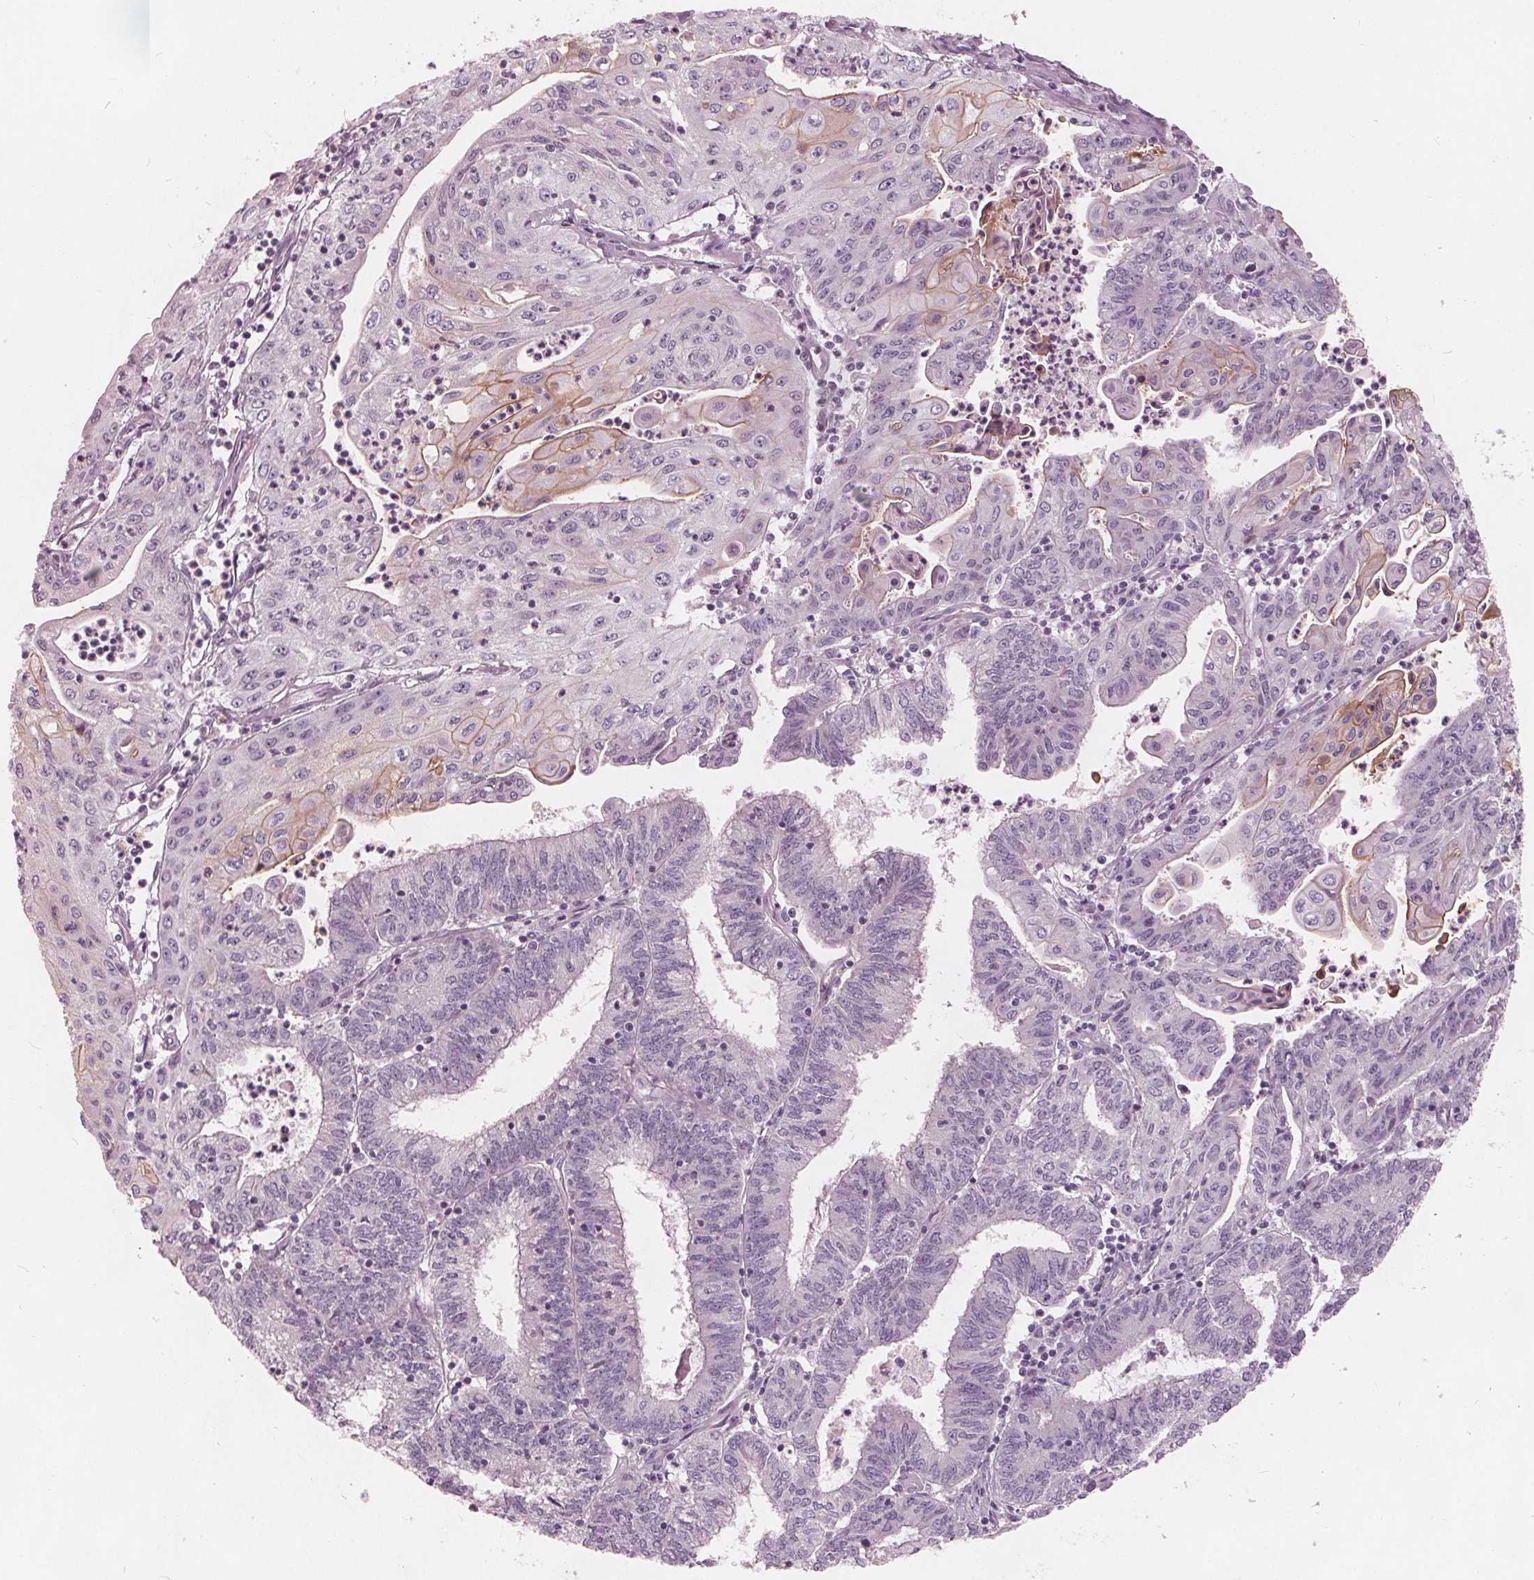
{"staining": {"intensity": "moderate", "quantity": "<25%", "location": "cytoplasmic/membranous"}, "tissue": "endometrial cancer", "cell_type": "Tumor cells", "image_type": "cancer", "snomed": [{"axis": "morphology", "description": "Adenocarcinoma, NOS"}, {"axis": "topography", "description": "Endometrium"}], "caption": "Tumor cells show low levels of moderate cytoplasmic/membranous positivity in approximately <25% of cells in endometrial adenocarcinoma. The protein is stained brown, and the nuclei are stained in blue (DAB (3,3'-diaminobenzidine) IHC with brightfield microscopy, high magnification).", "gene": "SAT2", "patient": {"sex": "female", "age": 61}}